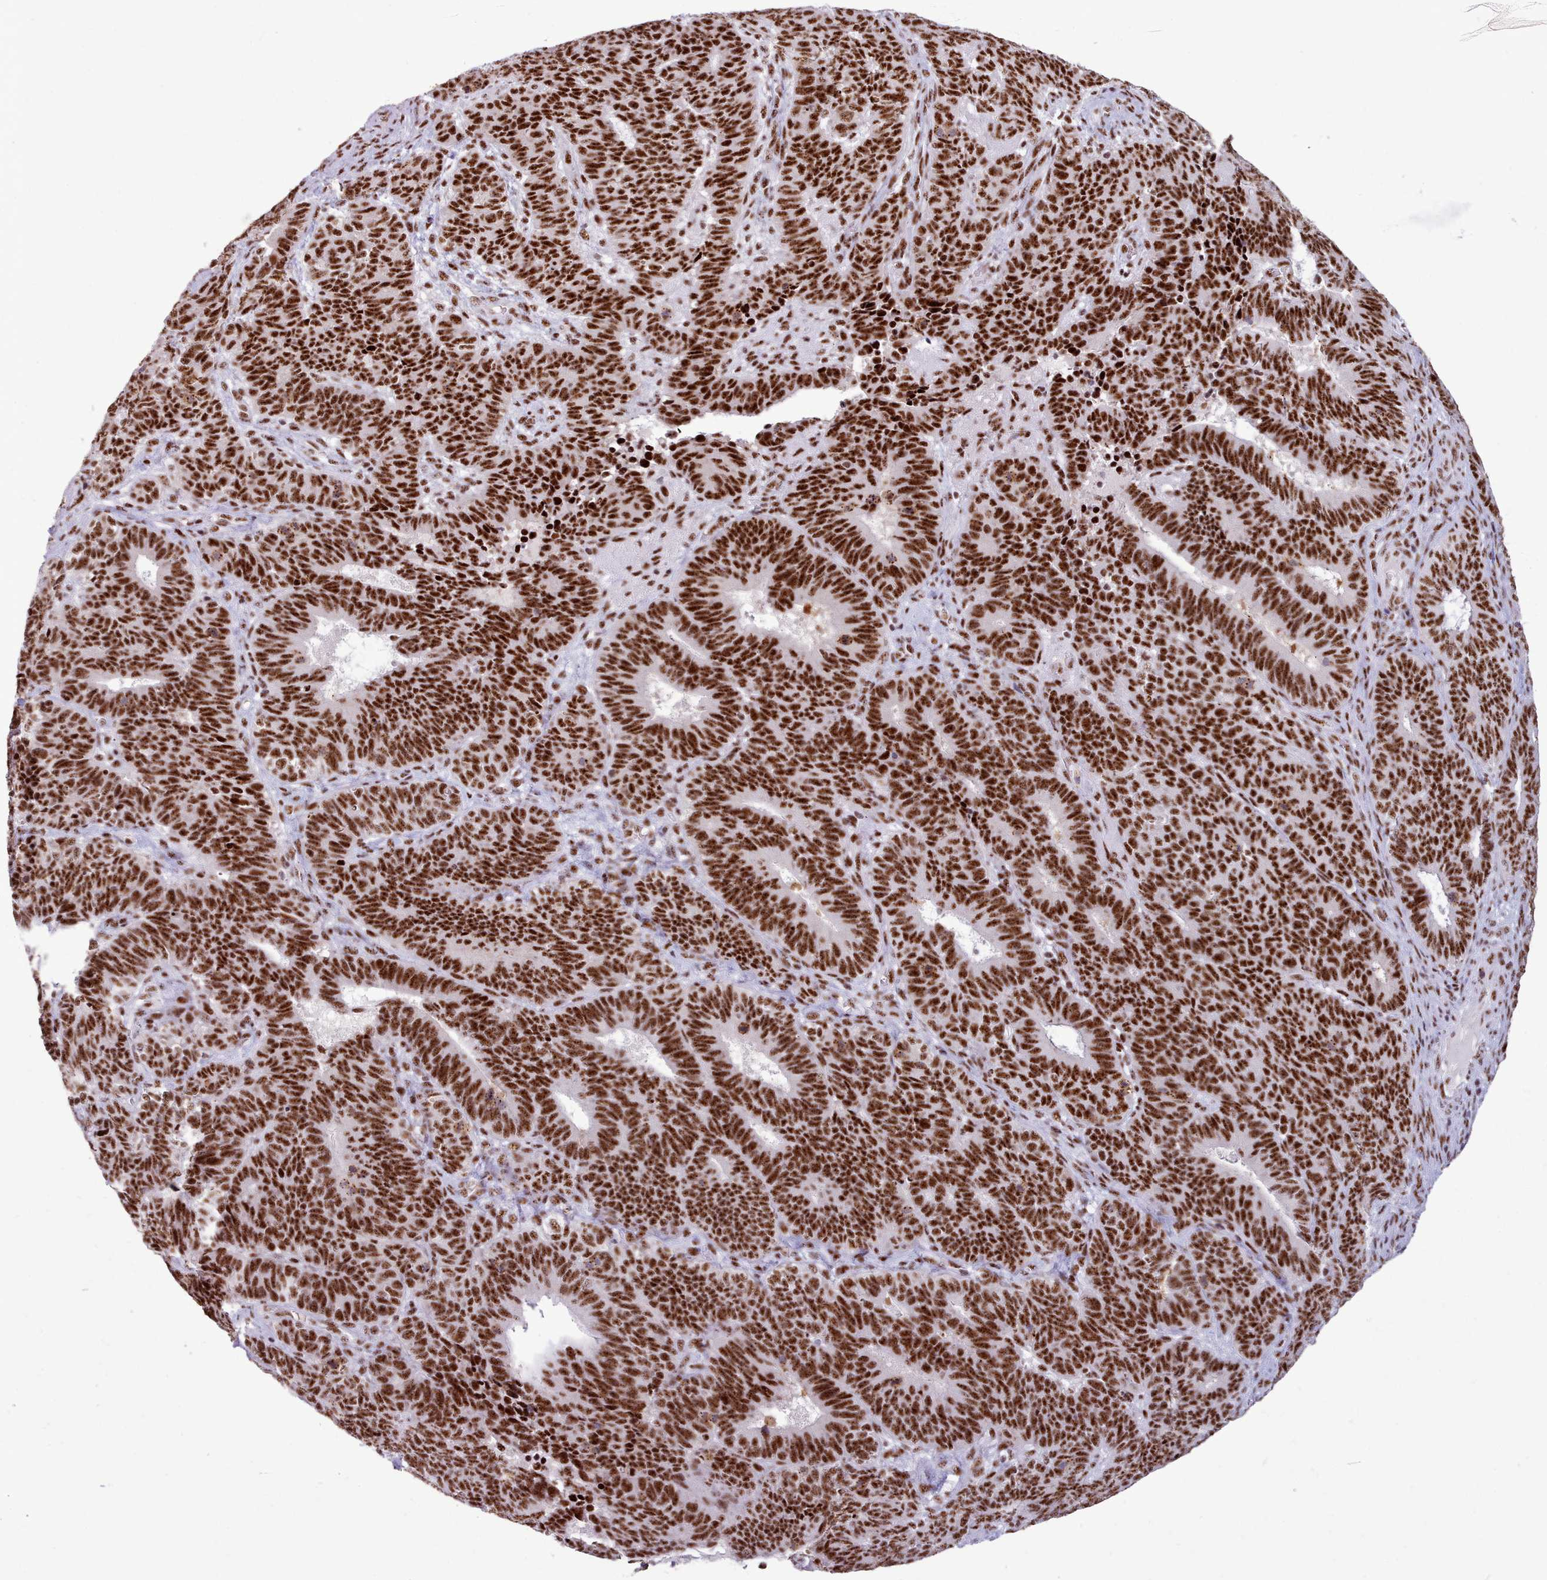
{"staining": {"intensity": "strong", "quantity": ">75%", "location": "nuclear"}, "tissue": "endometrial cancer", "cell_type": "Tumor cells", "image_type": "cancer", "snomed": [{"axis": "morphology", "description": "Adenocarcinoma, NOS"}, {"axis": "topography", "description": "Endometrium"}], "caption": "Adenocarcinoma (endometrial) stained for a protein shows strong nuclear positivity in tumor cells. Ihc stains the protein of interest in brown and the nuclei are stained blue.", "gene": "TMEM35B", "patient": {"sex": "female", "age": 70}}